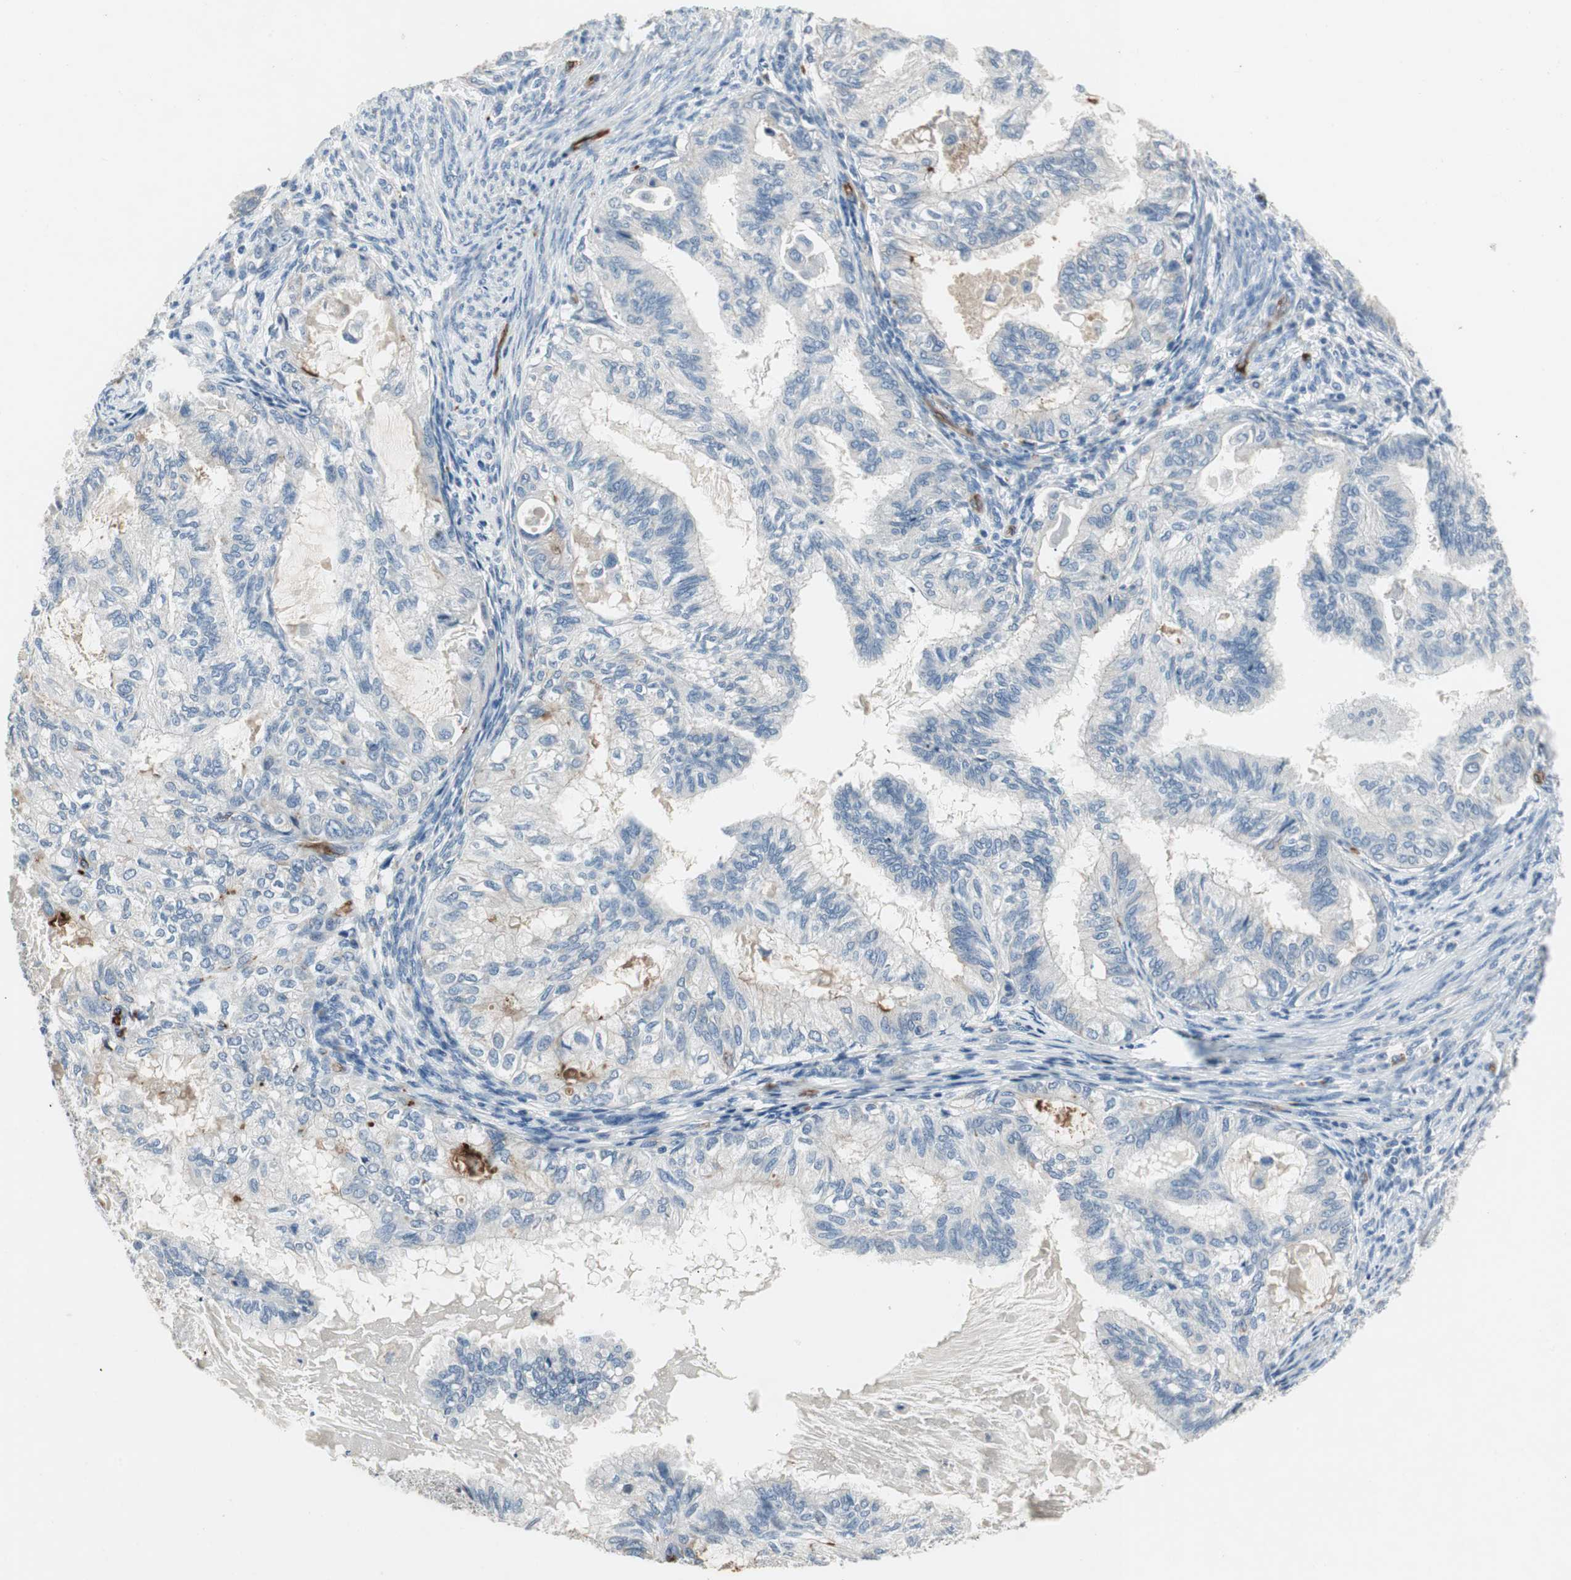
{"staining": {"intensity": "negative", "quantity": "none", "location": "none"}, "tissue": "cervical cancer", "cell_type": "Tumor cells", "image_type": "cancer", "snomed": [{"axis": "morphology", "description": "Normal tissue, NOS"}, {"axis": "morphology", "description": "Adenocarcinoma, NOS"}, {"axis": "topography", "description": "Cervix"}, {"axis": "topography", "description": "Endometrium"}], "caption": "A high-resolution histopathology image shows immunohistochemistry staining of cervical adenocarcinoma, which shows no significant staining in tumor cells. The staining was performed using DAB (3,3'-diaminobenzidine) to visualize the protein expression in brown, while the nuclei were stained in blue with hematoxylin (Magnification: 20x).", "gene": "ALPL", "patient": {"sex": "female", "age": 86}}